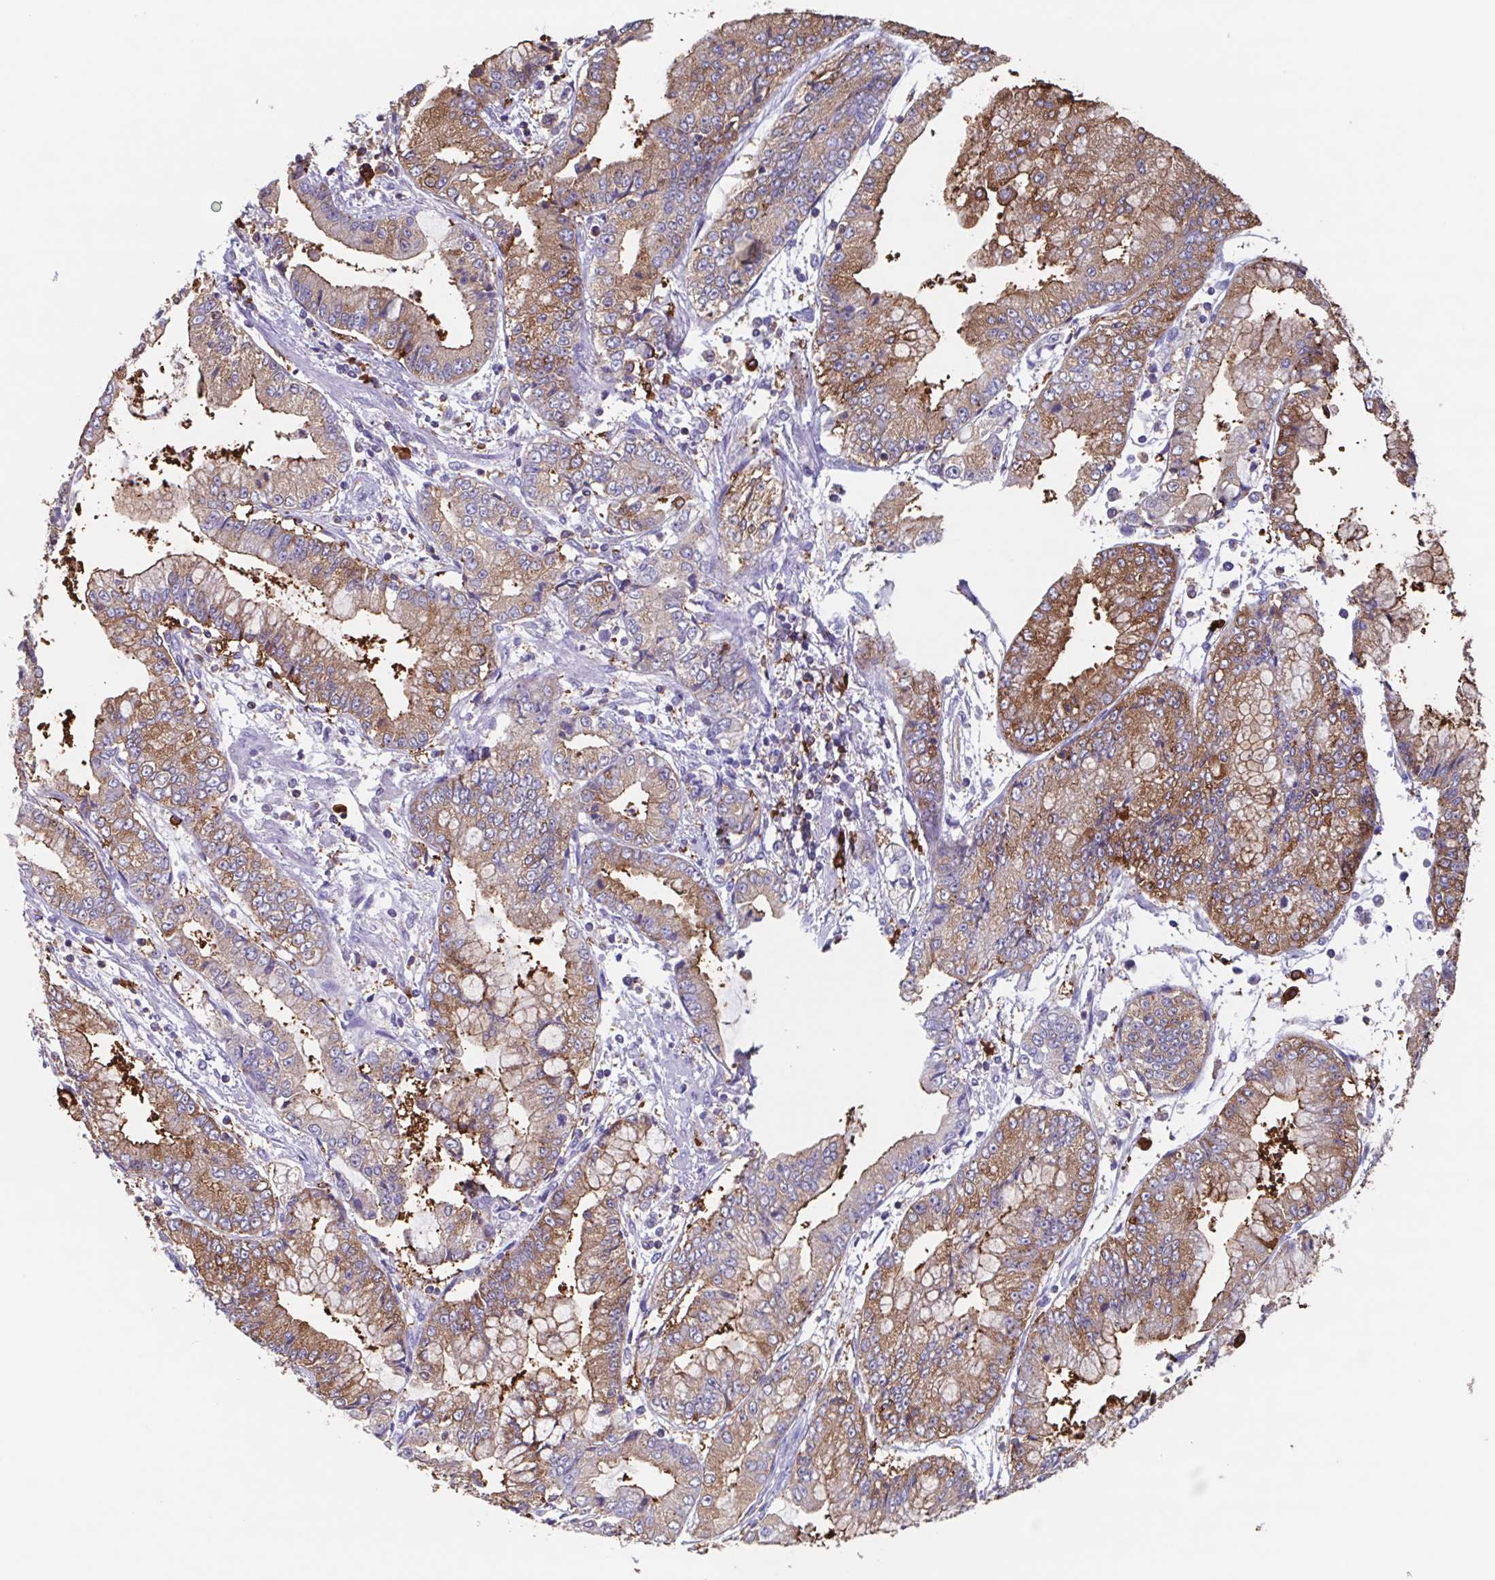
{"staining": {"intensity": "moderate", "quantity": ">75%", "location": "cytoplasmic/membranous"}, "tissue": "stomach cancer", "cell_type": "Tumor cells", "image_type": "cancer", "snomed": [{"axis": "morphology", "description": "Adenocarcinoma, NOS"}, {"axis": "topography", "description": "Stomach, upper"}], "caption": "Immunohistochemistry (DAB (3,3'-diaminobenzidine)) staining of stomach adenocarcinoma shows moderate cytoplasmic/membranous protein expression in approximately >75% of tumor cells.", "gene": "TPD52", "patient": {"sex": "female", "age": 74}}